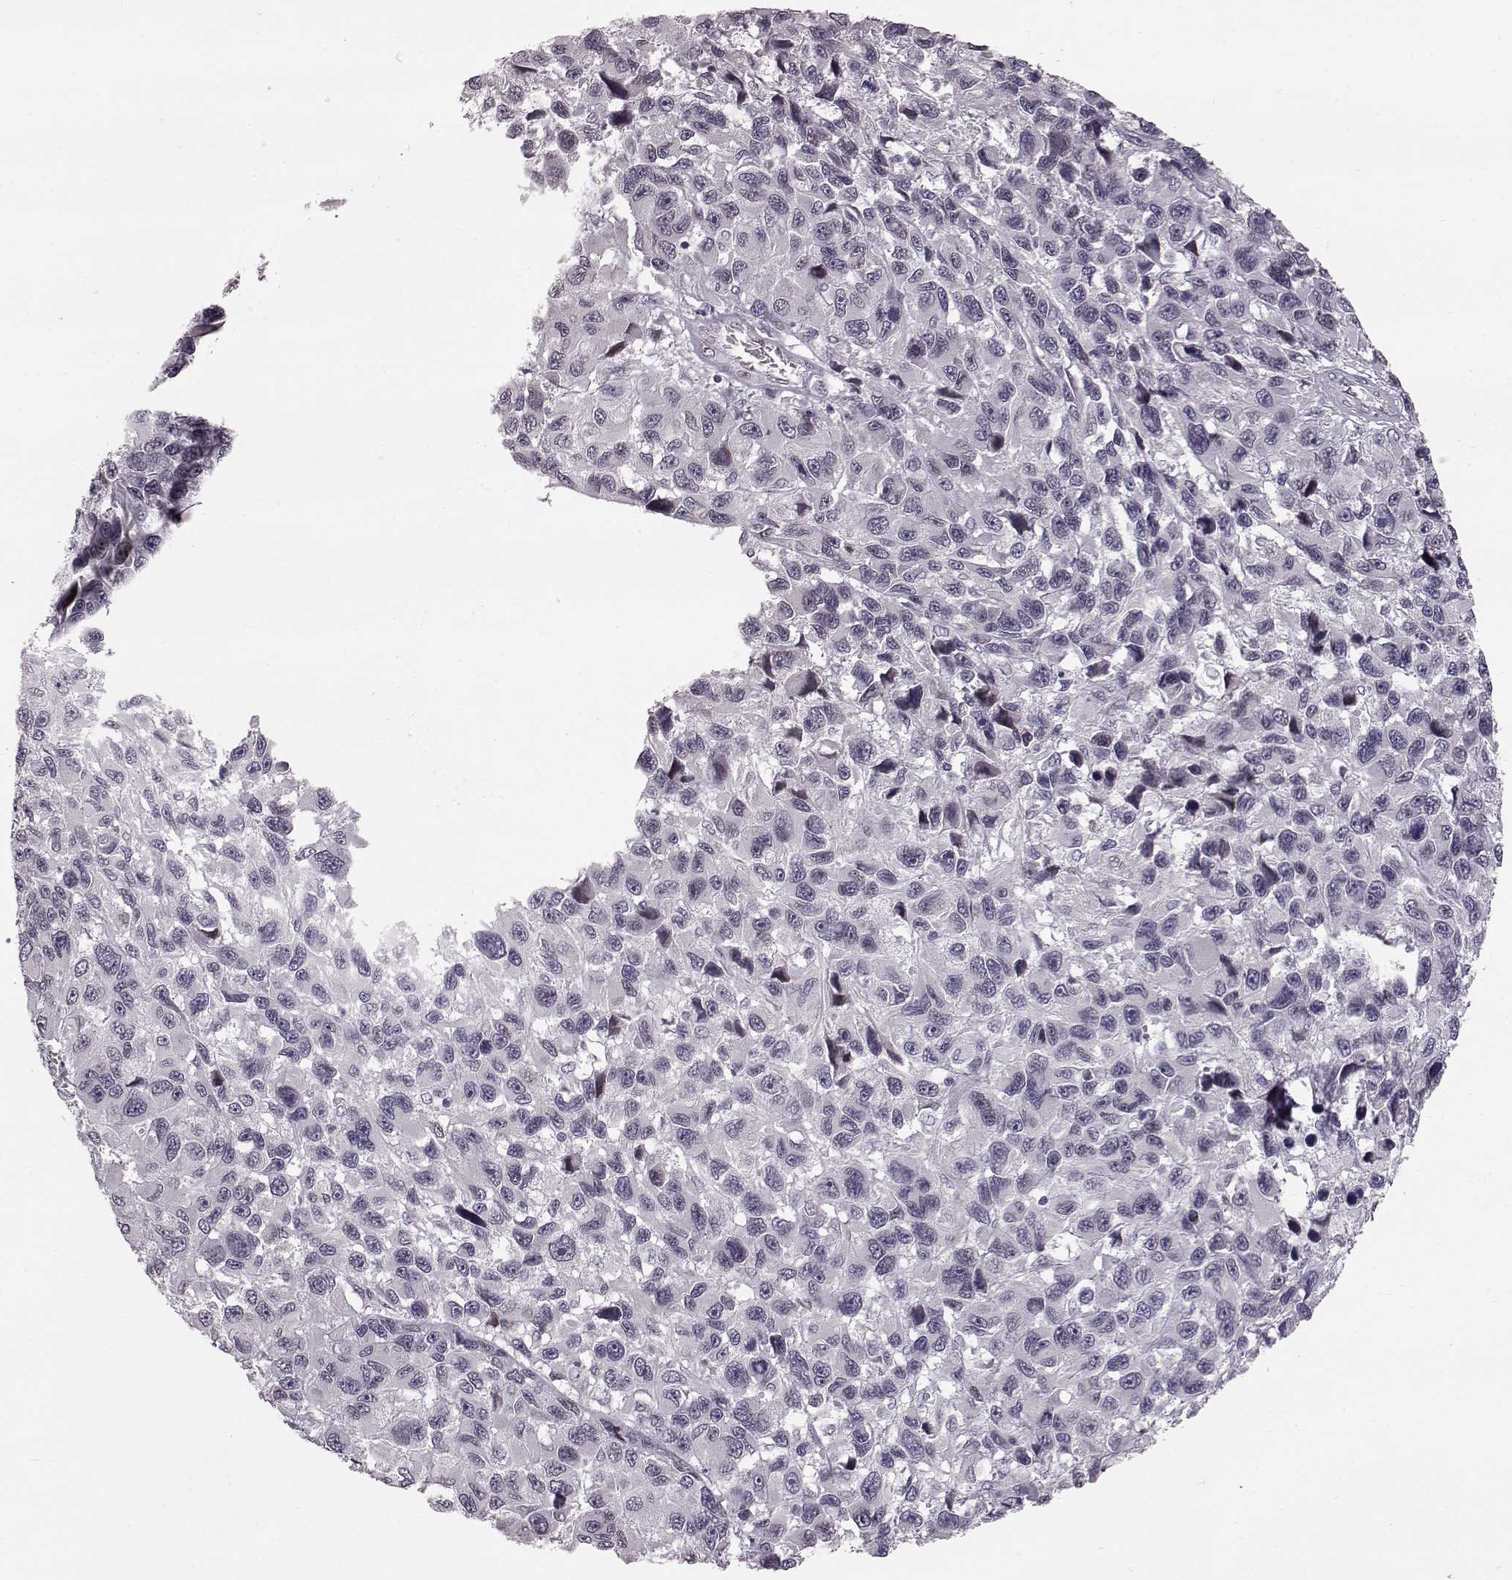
{"staining": {"intensity": "negative", "quantity": "none", "location": "none"}, "tissue": "melanoma", "cell_type": "Tumor cells", "image_type": "cancer", "snomed": [{"axis": "morphology", "description": "Malignant melanoma, NOS"}, {"axis": "topography", "description": "Skin"}], "caption": "Tumor cells are negative for brown protein staining in melanoma.", "gene": "TCHHL1", "patient": {"sex": "male", "age": 53}}